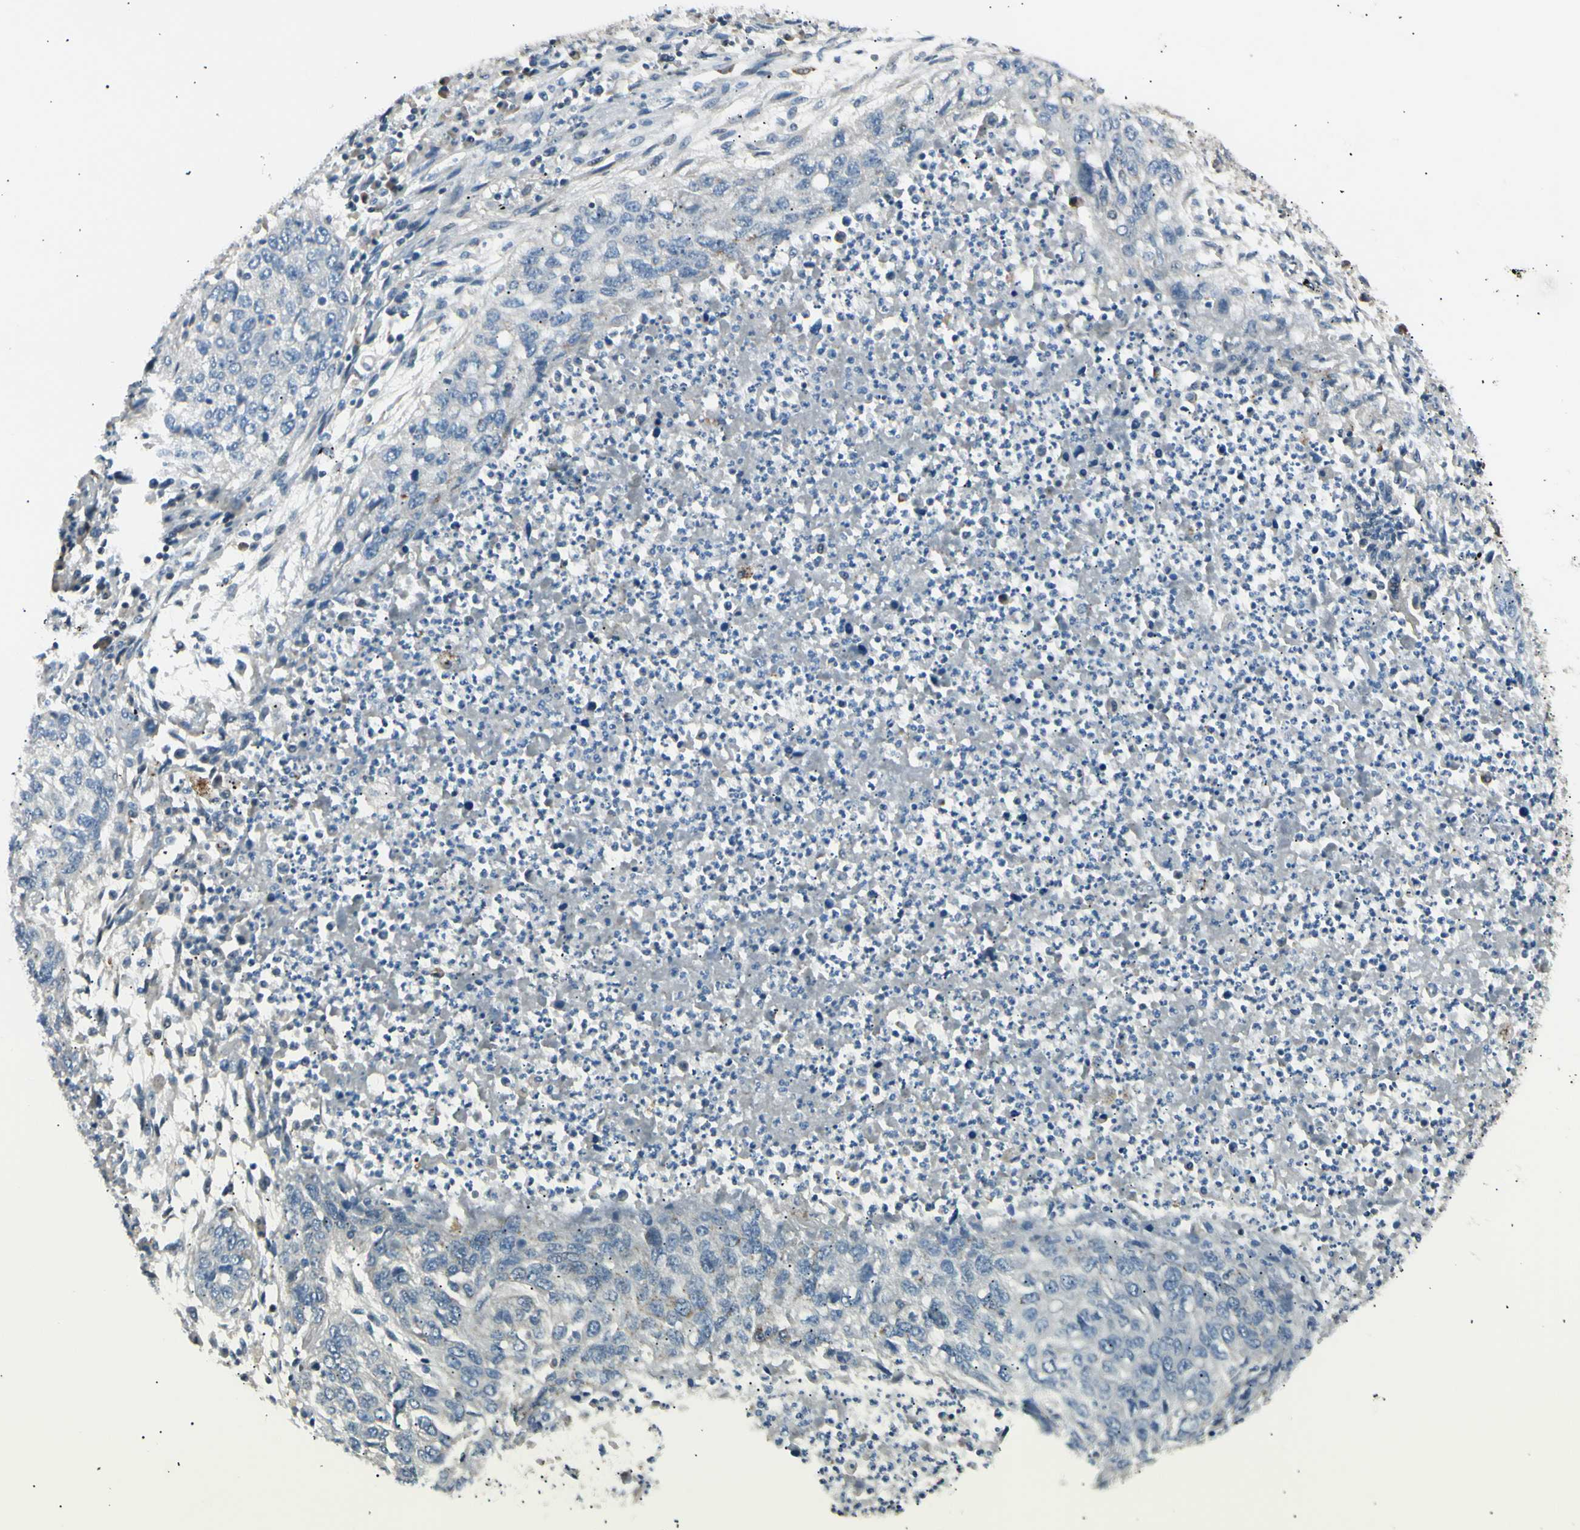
{"staining": {"intensity": "negative", "quantity": "none", "location": "none"}, "tissue": "lung cancer", "cell_type": "Tumor cells", "image_type": "cancer", "snomed": [{"axis": "morphology", "description": "Squamous cell carcinoma, NOS"}, {"axis": "topography", "description": "Lung"}], "caption": "Immunohistochemistry (IHC) of human lung cancer reveals no expression in tumor cells.", "gene": "LHPP", "patient": {"sex": "female", "age": 63}}